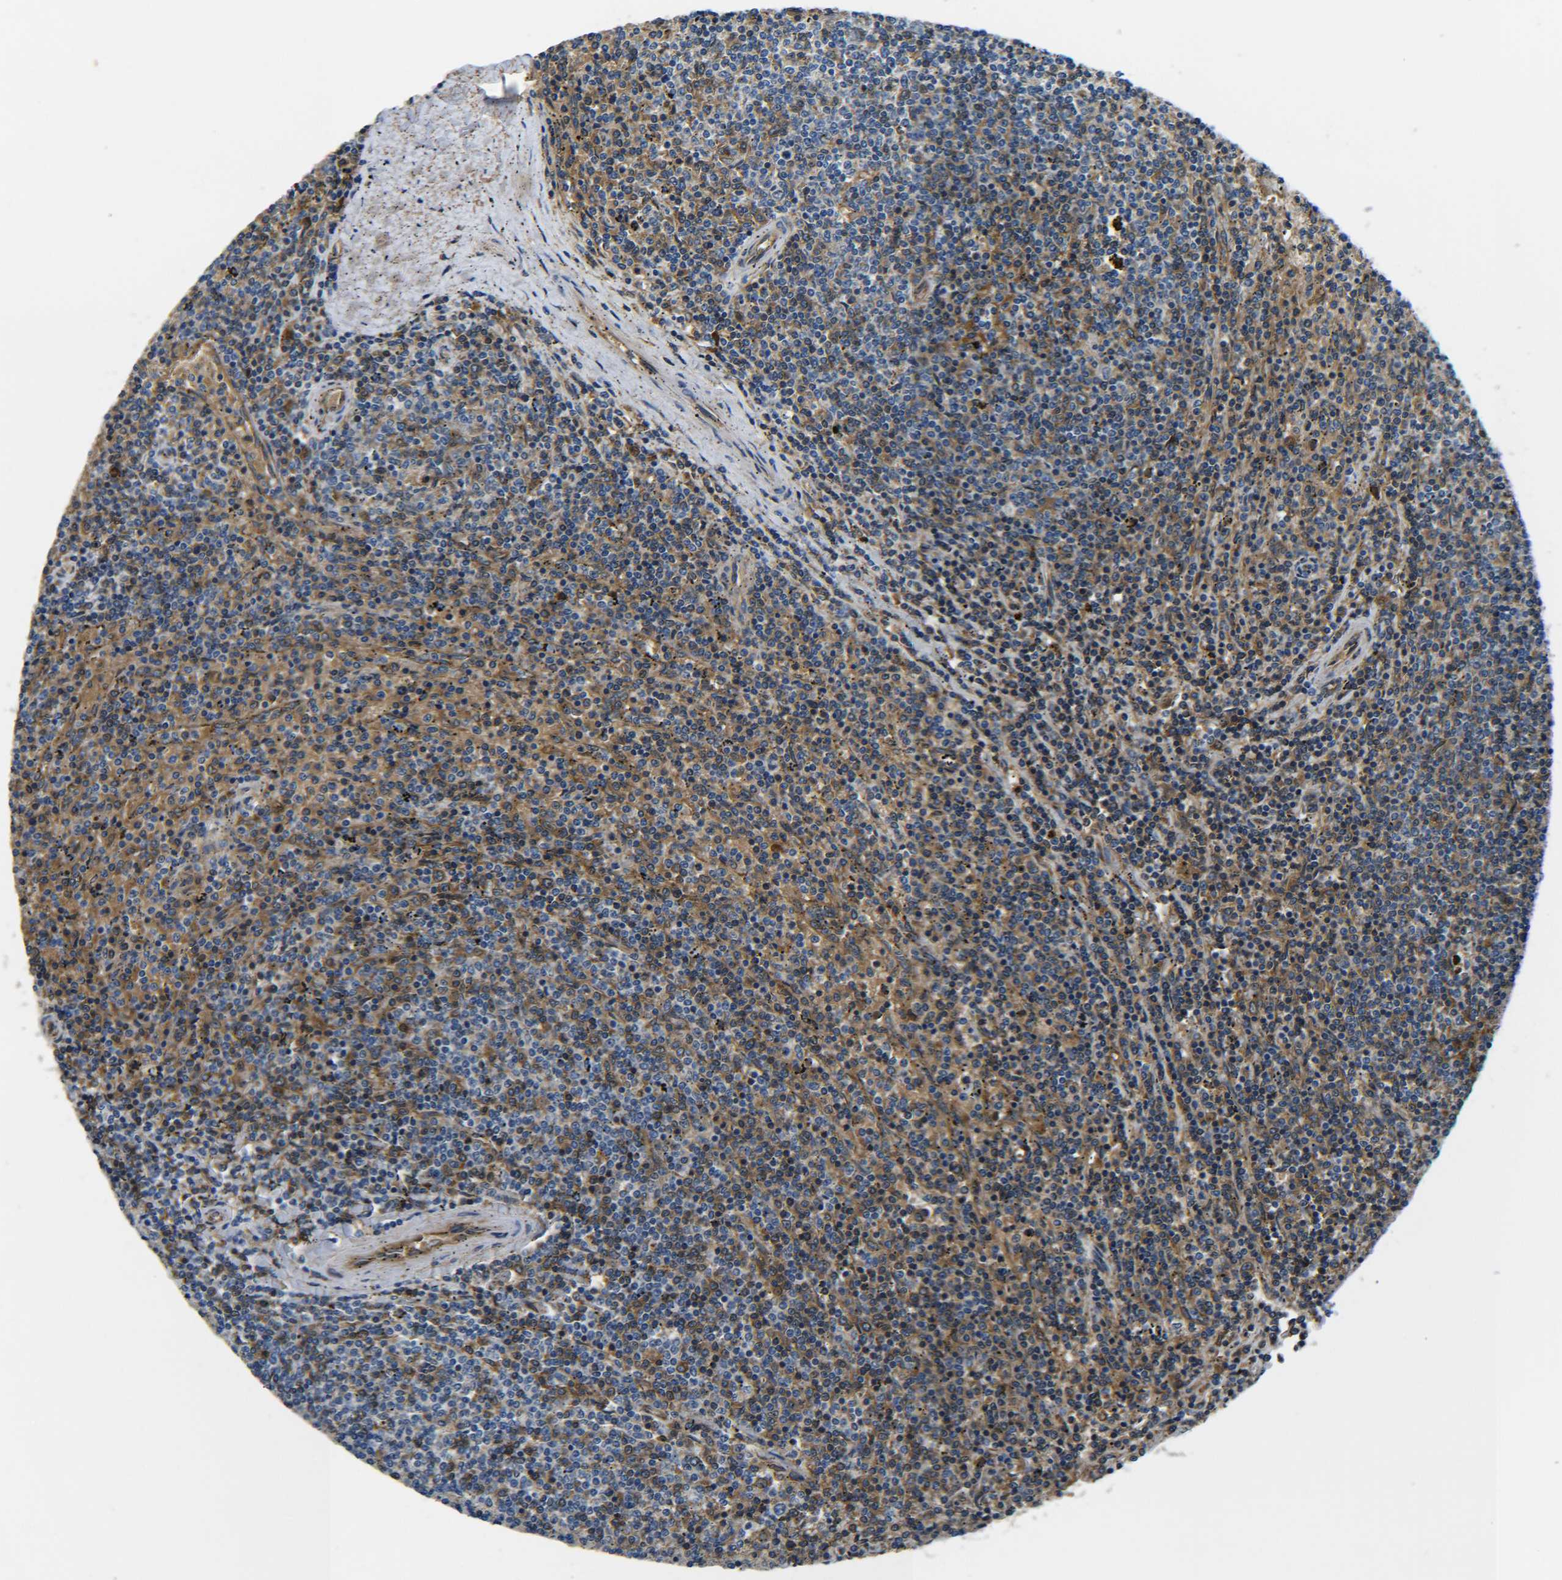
{"staining": {"intensity": "moderate", "quantity": "25%-75%", "location": "cytoplasmic/membranous"}, "tissue": "lymphoma", "cell_type": "Tumor cells", "image_type": "cancer", "snomed": [{"axis": "morphology", "description": "Malignant lymphoma, non-Hodgkin's type, Low grade"}, {"axis": "topography", "description": "Spleen"}], "caption": "This photomicrograph reveals low-grade malignant lymphoma, non-Hodgkin's type stained with immunohistochemistry (IHC) to label a protein in brown. The cytoplasmic/membranous of tumor cells show moderate positivity for the protein. Nuclei are counter-stained blue.", "gene": "PREB", "patient": {"sex": "female", "age": 50}}